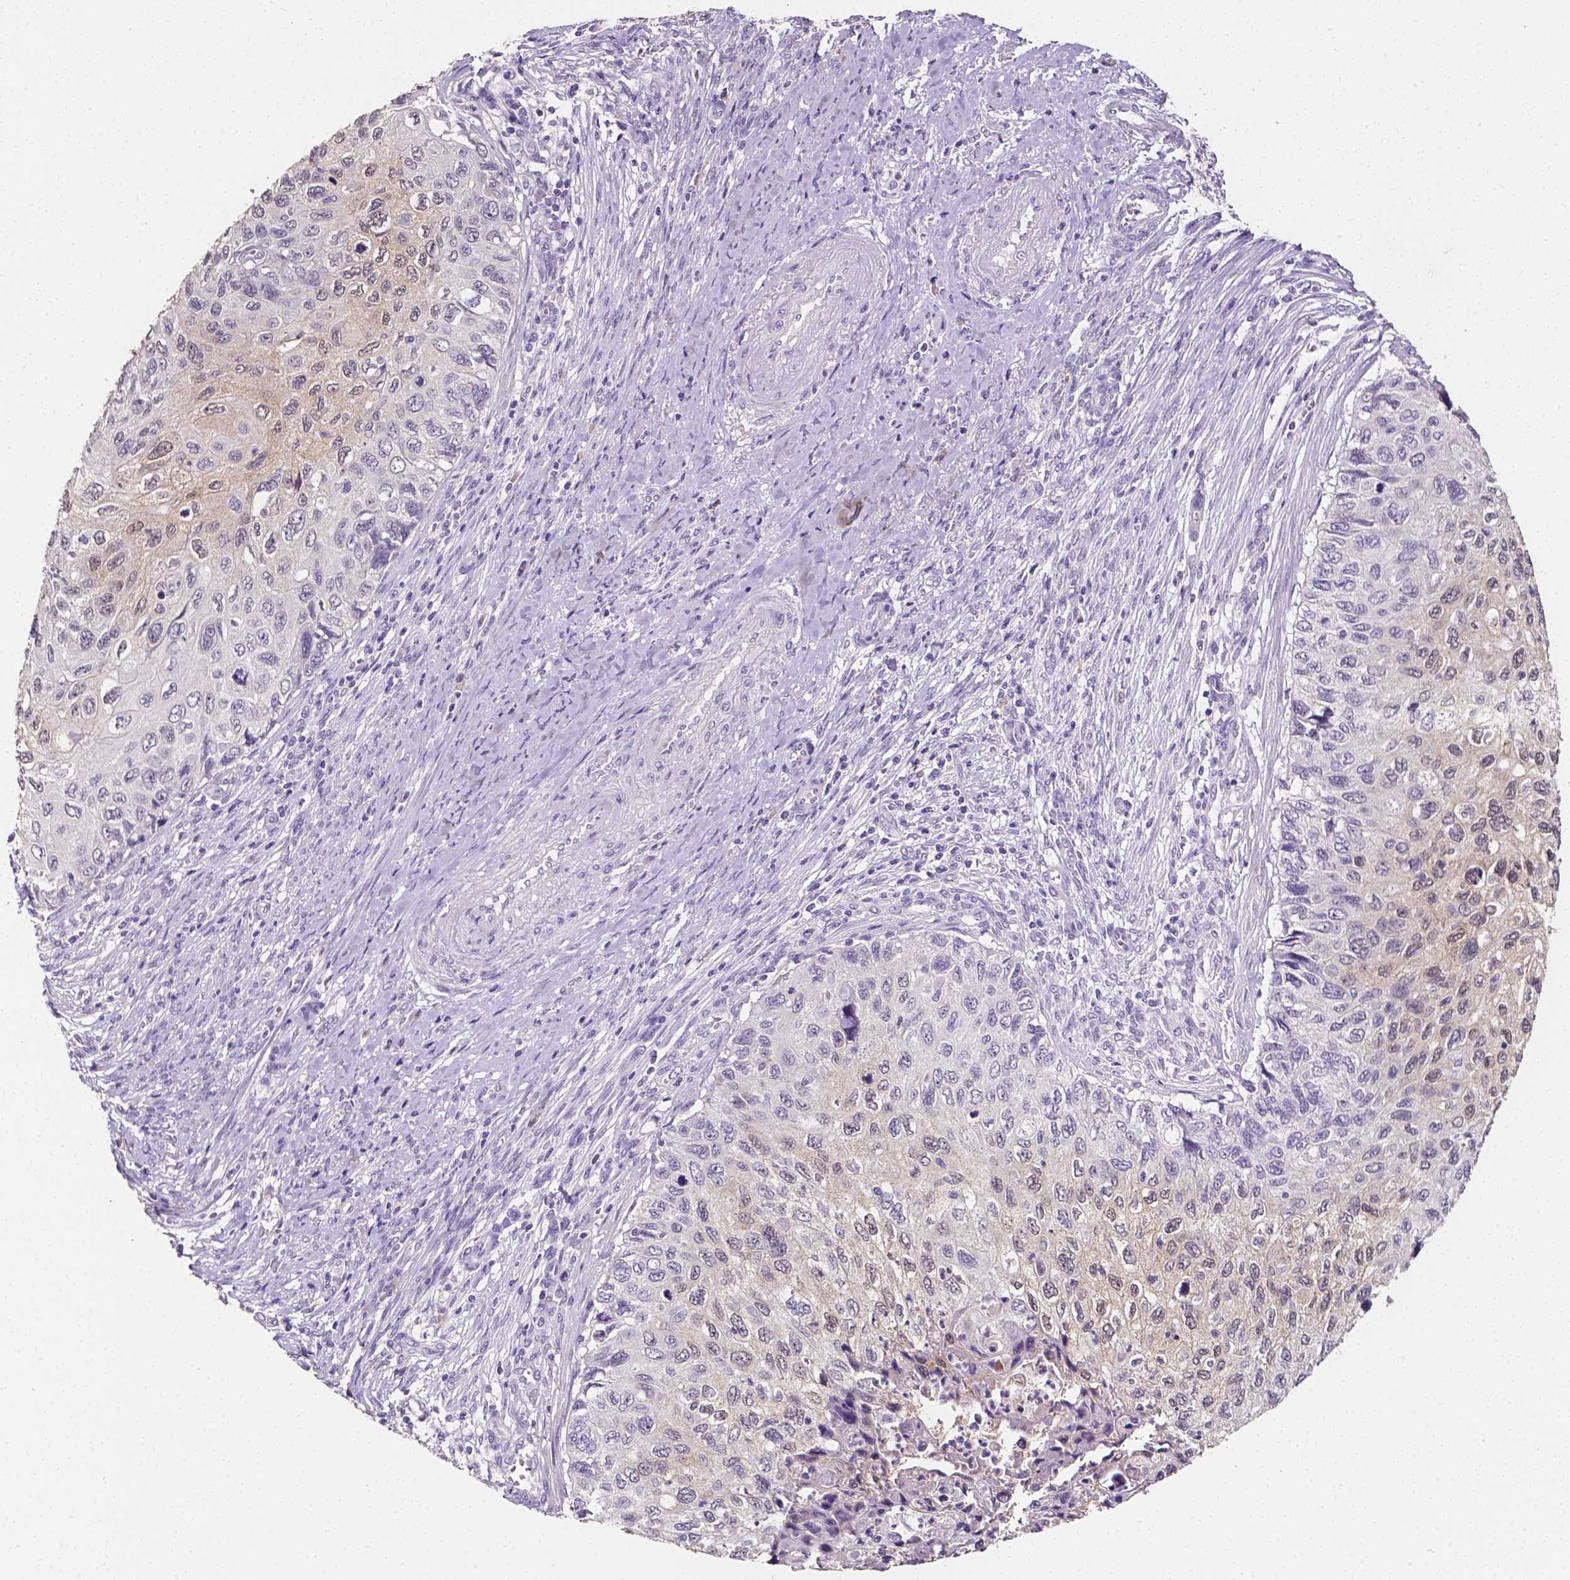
{"staining": {"intensity": "negative", "quantity": "none", "location": "none"}, "tissue": "cervical cancer", "cell_type": "Tumor cells", "image_type": "cancer", "snomed": [{"axis": "morphology", "description": "Squamous cell carcinoma, NOS"}, {"axis": "topography", "description": "Cervix"}], "caption": "An immunohistochemistry (IHC) micrograph of cervical squamous cell carcinoma is shown. There is no staining in tumor cells of cervical squamous cell carcinoma.", "gene": "PSAT1", "patient": {"sex": "female", "age": 70}}